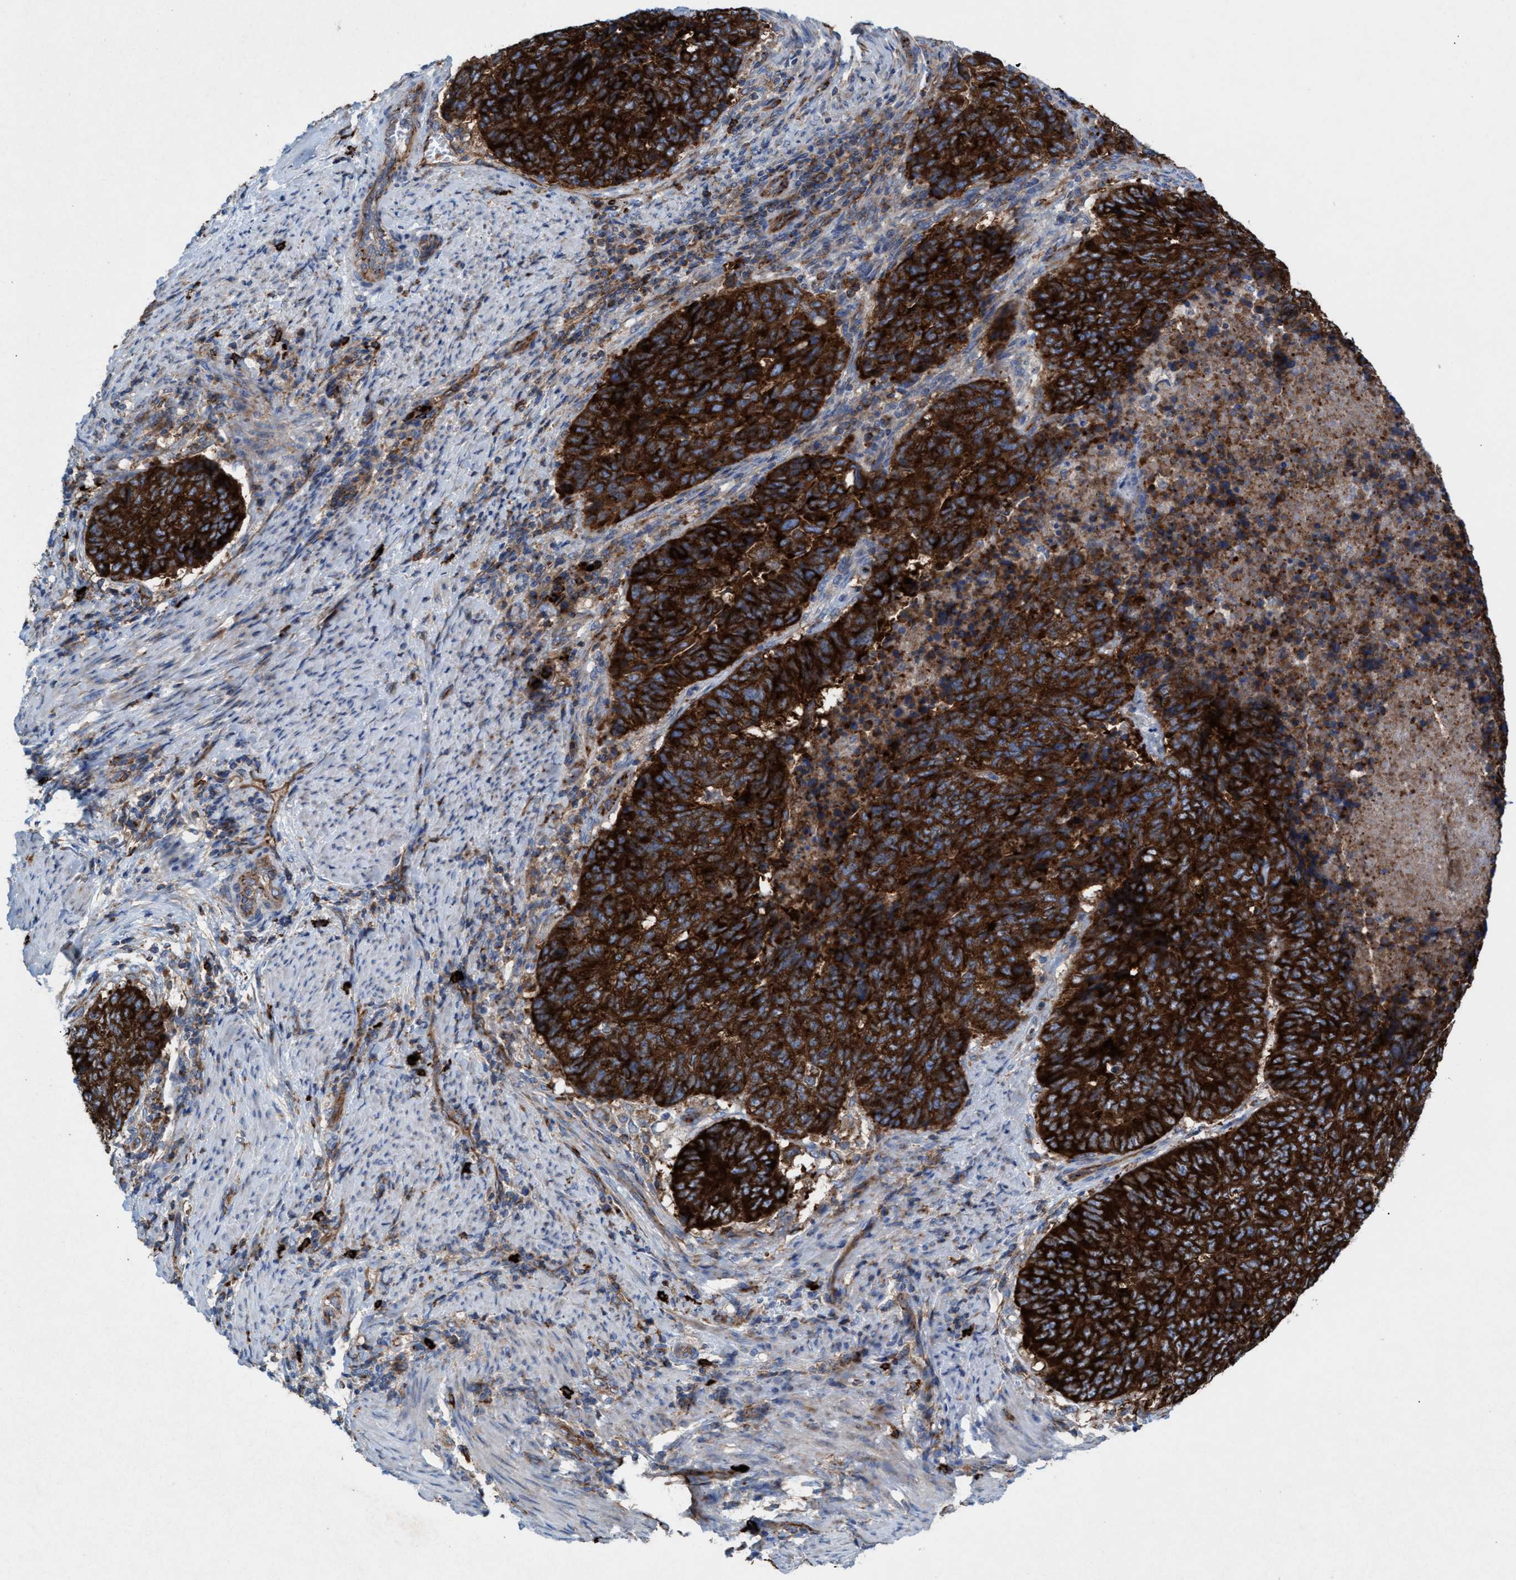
{"staining": {"intensity": "strong", "quantity": ">75%", "location": "cytoplasmic/membranous"}, "tissue": "endometrial cancer", "cell_type": "Tumor cells", "image_type": "cancer", "snomed": [{"axis": "morphology", "description": "Adenocarcinoma, NOS"}, {"axis": "topography", "description": "Endometrium"}], "caption": "Strong cytoplasmic/membranous positivity is identified in approximately >75% of tumor cells in adenocarcinoma (endometrial). The protein of interest is stained brown, and the nuclei are stained in blue (DAB IHC with brightfield microscopy, high magnification).", "gene": "NYAP1", "patient": {"sex": "female", "age": 80}}